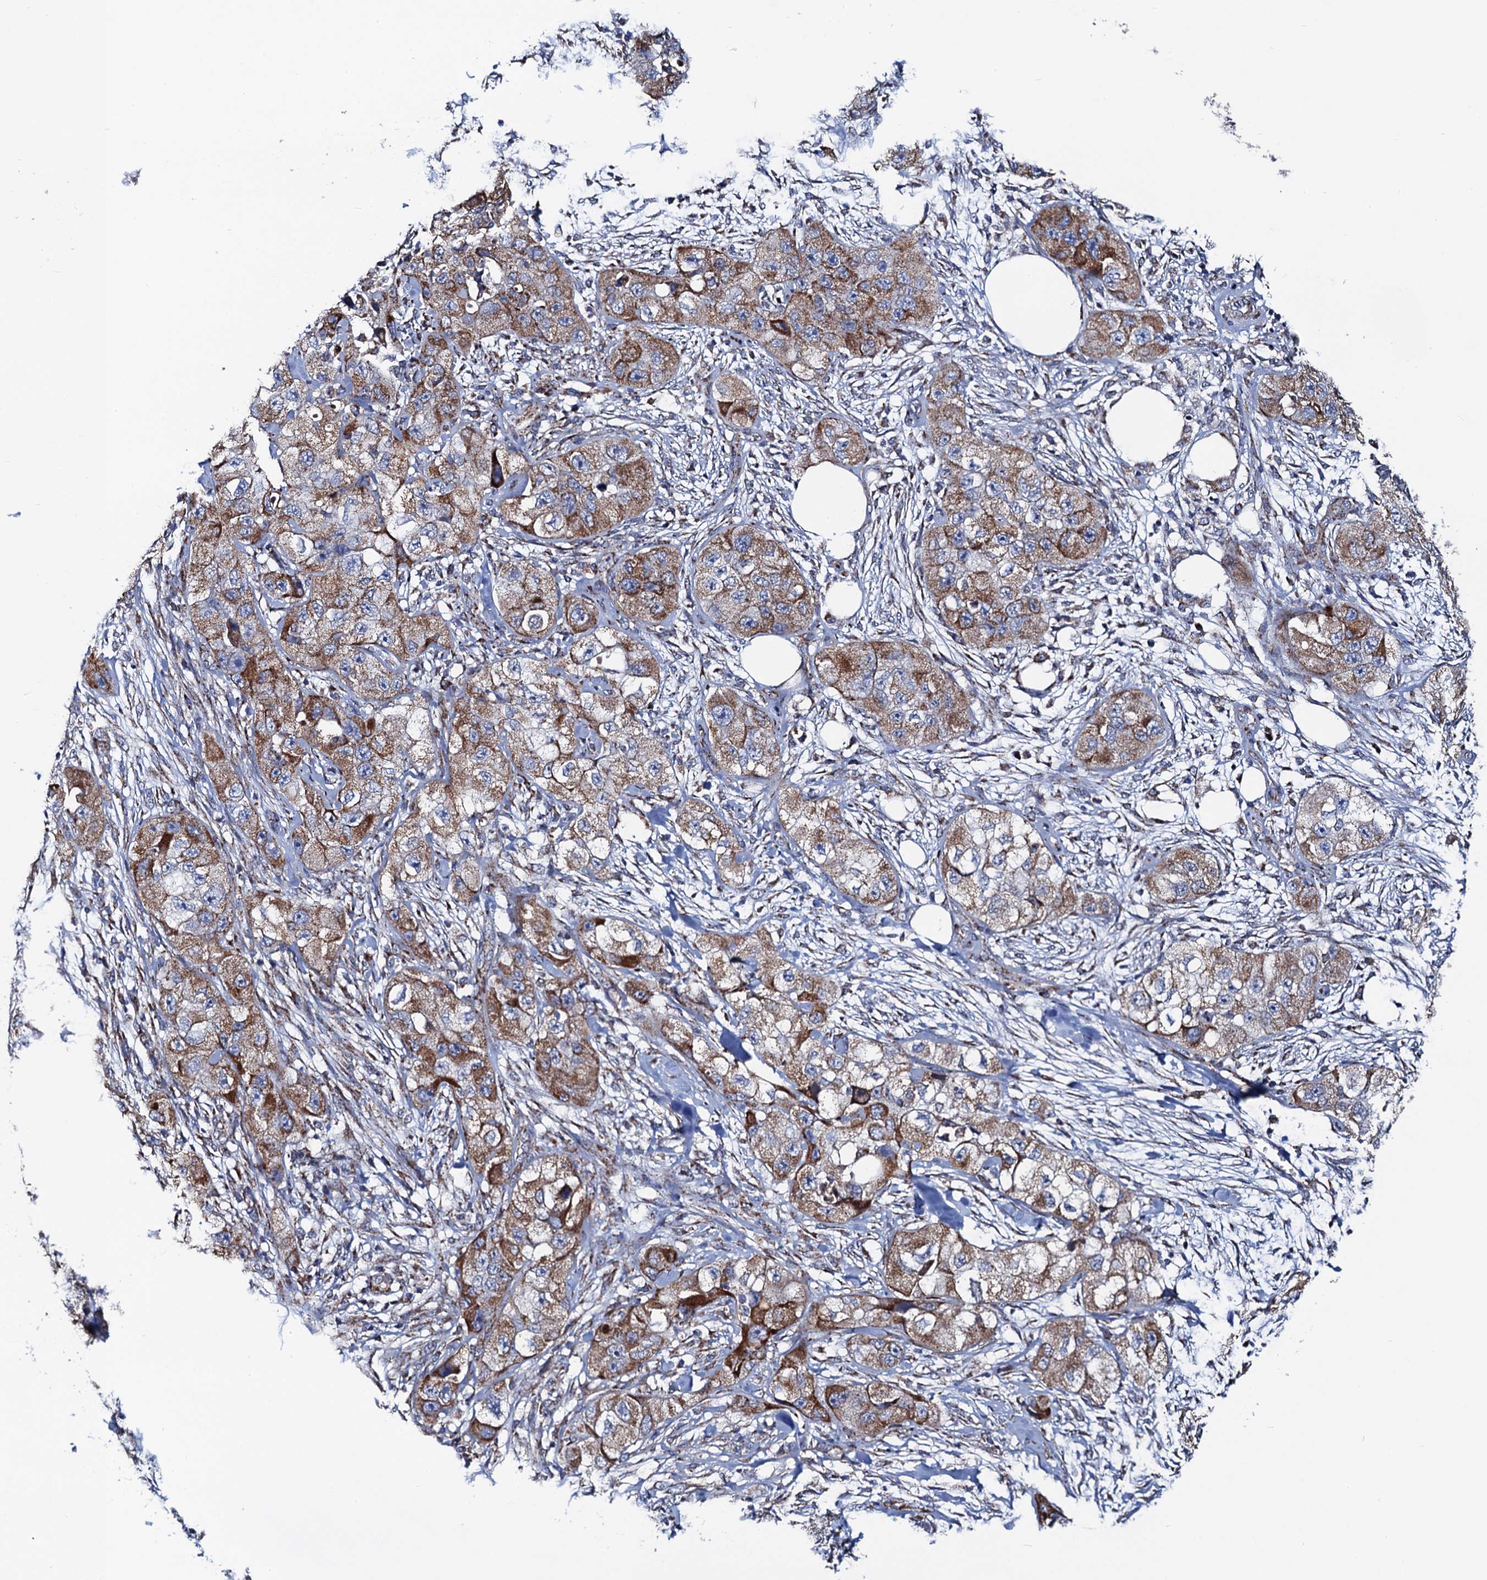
{"staining": {"intensity": "moderate", "quantity": ">75%", "location": "cytoplasmic/membranous"}, "tissue": "skin cancer", "cell_type": "Tumor cells", "image_type": "cancer", "snomed": [{"axis": "morphology", "description": "Squamous cell carcinoma, NOS"}, {"axis": "topography", "description": "Skin"}, {"axis": "topography", "description": "Subcutis"}], "caption": "An immunohistochemistry histopathology image of tumor tissue is shown. Protein staining in brown highlights moderate cytoplasmic/membranous positivity in skin squamous cell carcinoma within tumor cells. The staining is performed using DAB (3,3'-diaminobenzidine) brown chromogen to label protein expression. The nuclei are counter-stained blue using hematoxylin.", "gene": "PTCD3", "patient": {"sex": "male", "age": 73}}